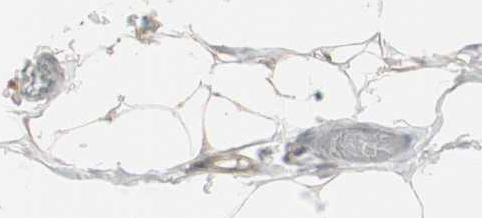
{"staining": {"intensity": "weak", "quantity": "25%-75%", "location": "nuclear"}, "tissue": "adipose tissue", "cell_type": "Adipocytes", "image_type": "normal", "snomed": [{"axis": "morphology", "description": "Normal tissue, NOS"}, {"axis": "topography", "description": "Soft tissue"}], "caption": "Adipose tissue stained for a protein (brown) displays weak nuclear positive expression in approximately 25%-75% of adipocytes.", "gene": "ZHX2", "patient": {"sex": "male", "age": 26}}